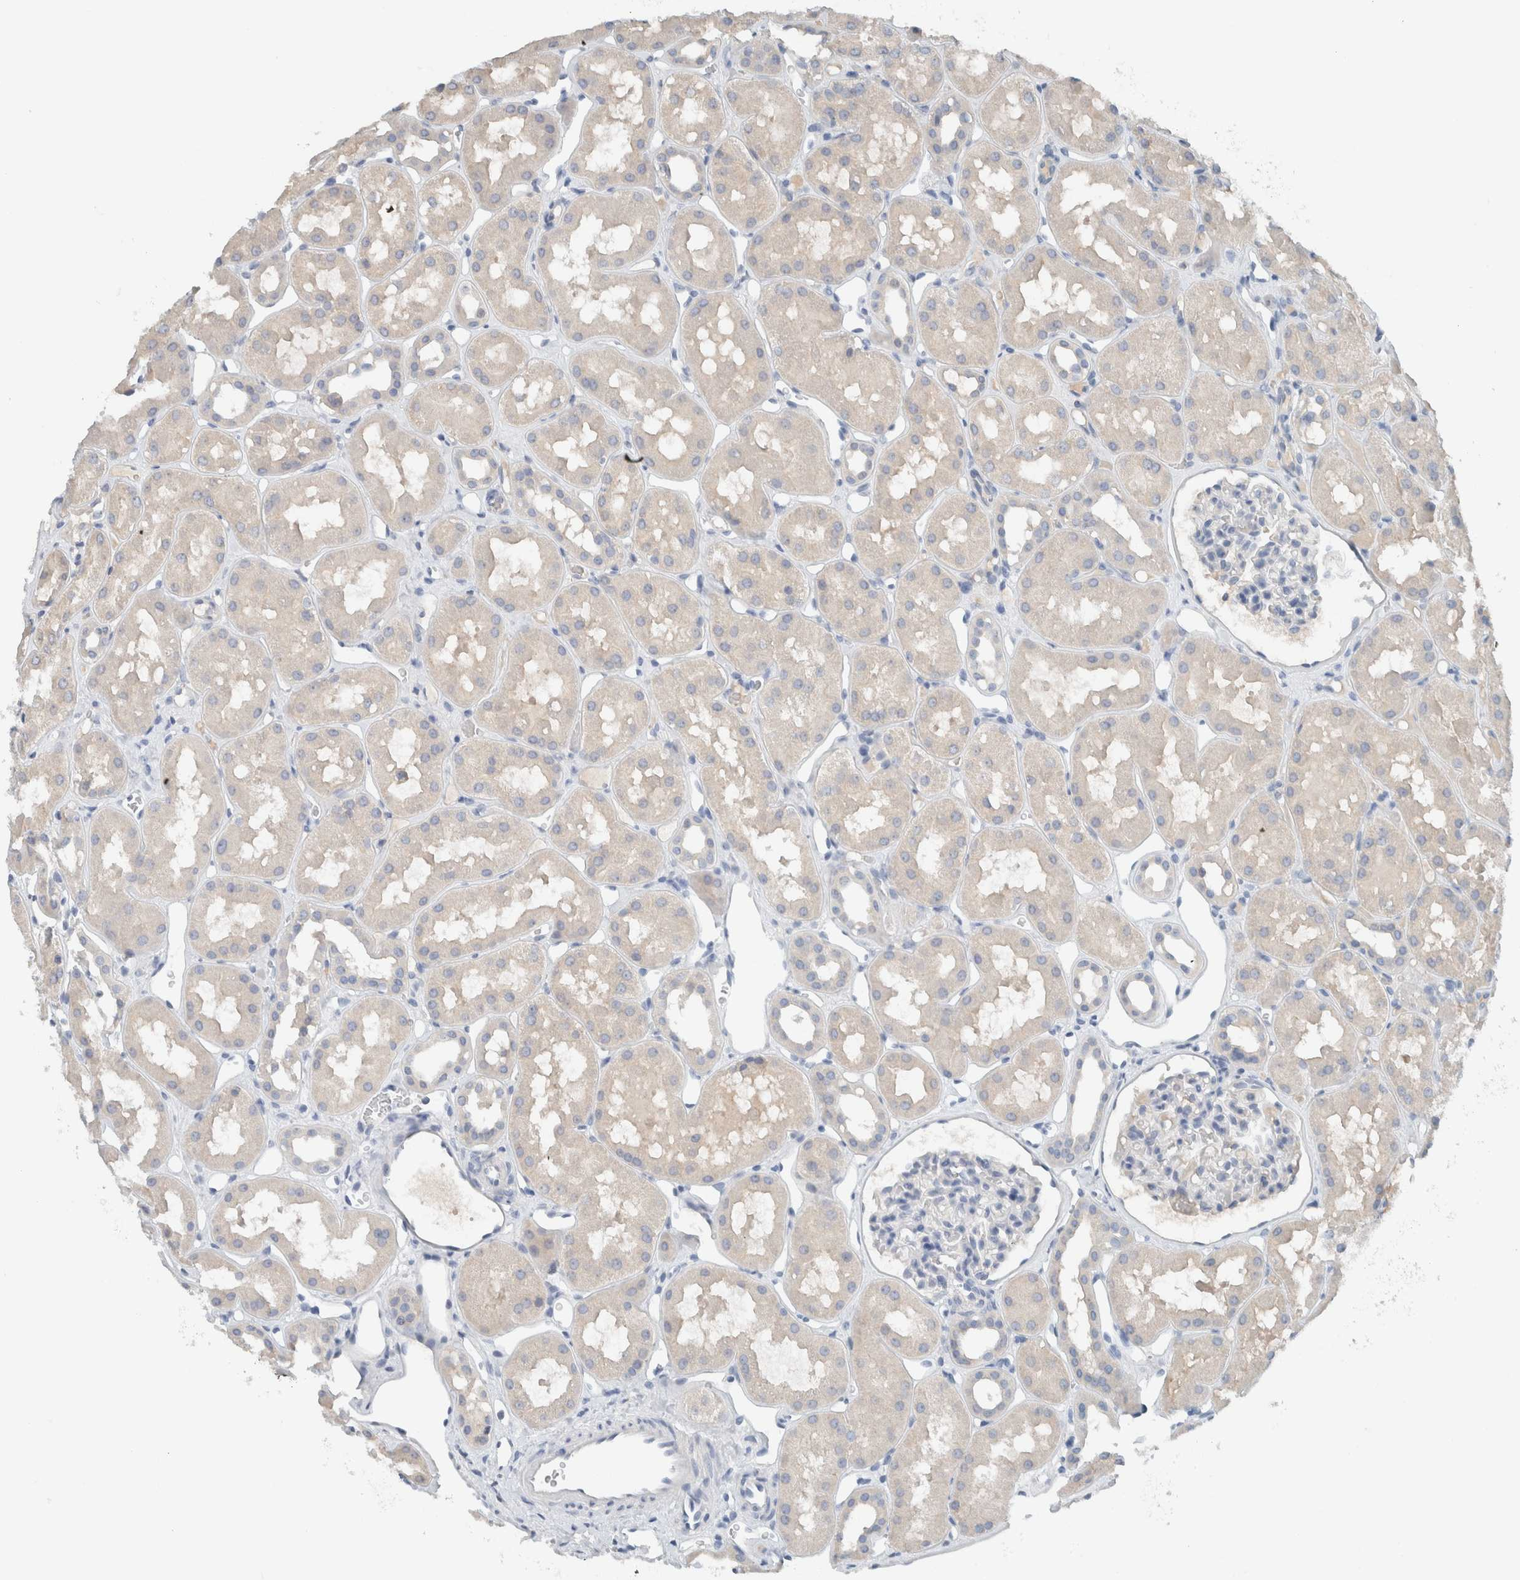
{"staining": {"intensity": "negative", "quantity": "none", "location": "none"}, "tissue": "kidney", "cell_type": "Cells in glomeruli", "image_type": "normal", "snomed": [{"axis": "morphology", "description": "Normal tissue, NOS"}, {"axis": "topography", "description": "Kidney"}], "caption": "Human kidney stained for a protein using immunohistochemistry (IHC) displays no positivity in cells in glomeruli.", "gene": "DUOX1", "patient": {"sex": "male", "age": 16}}